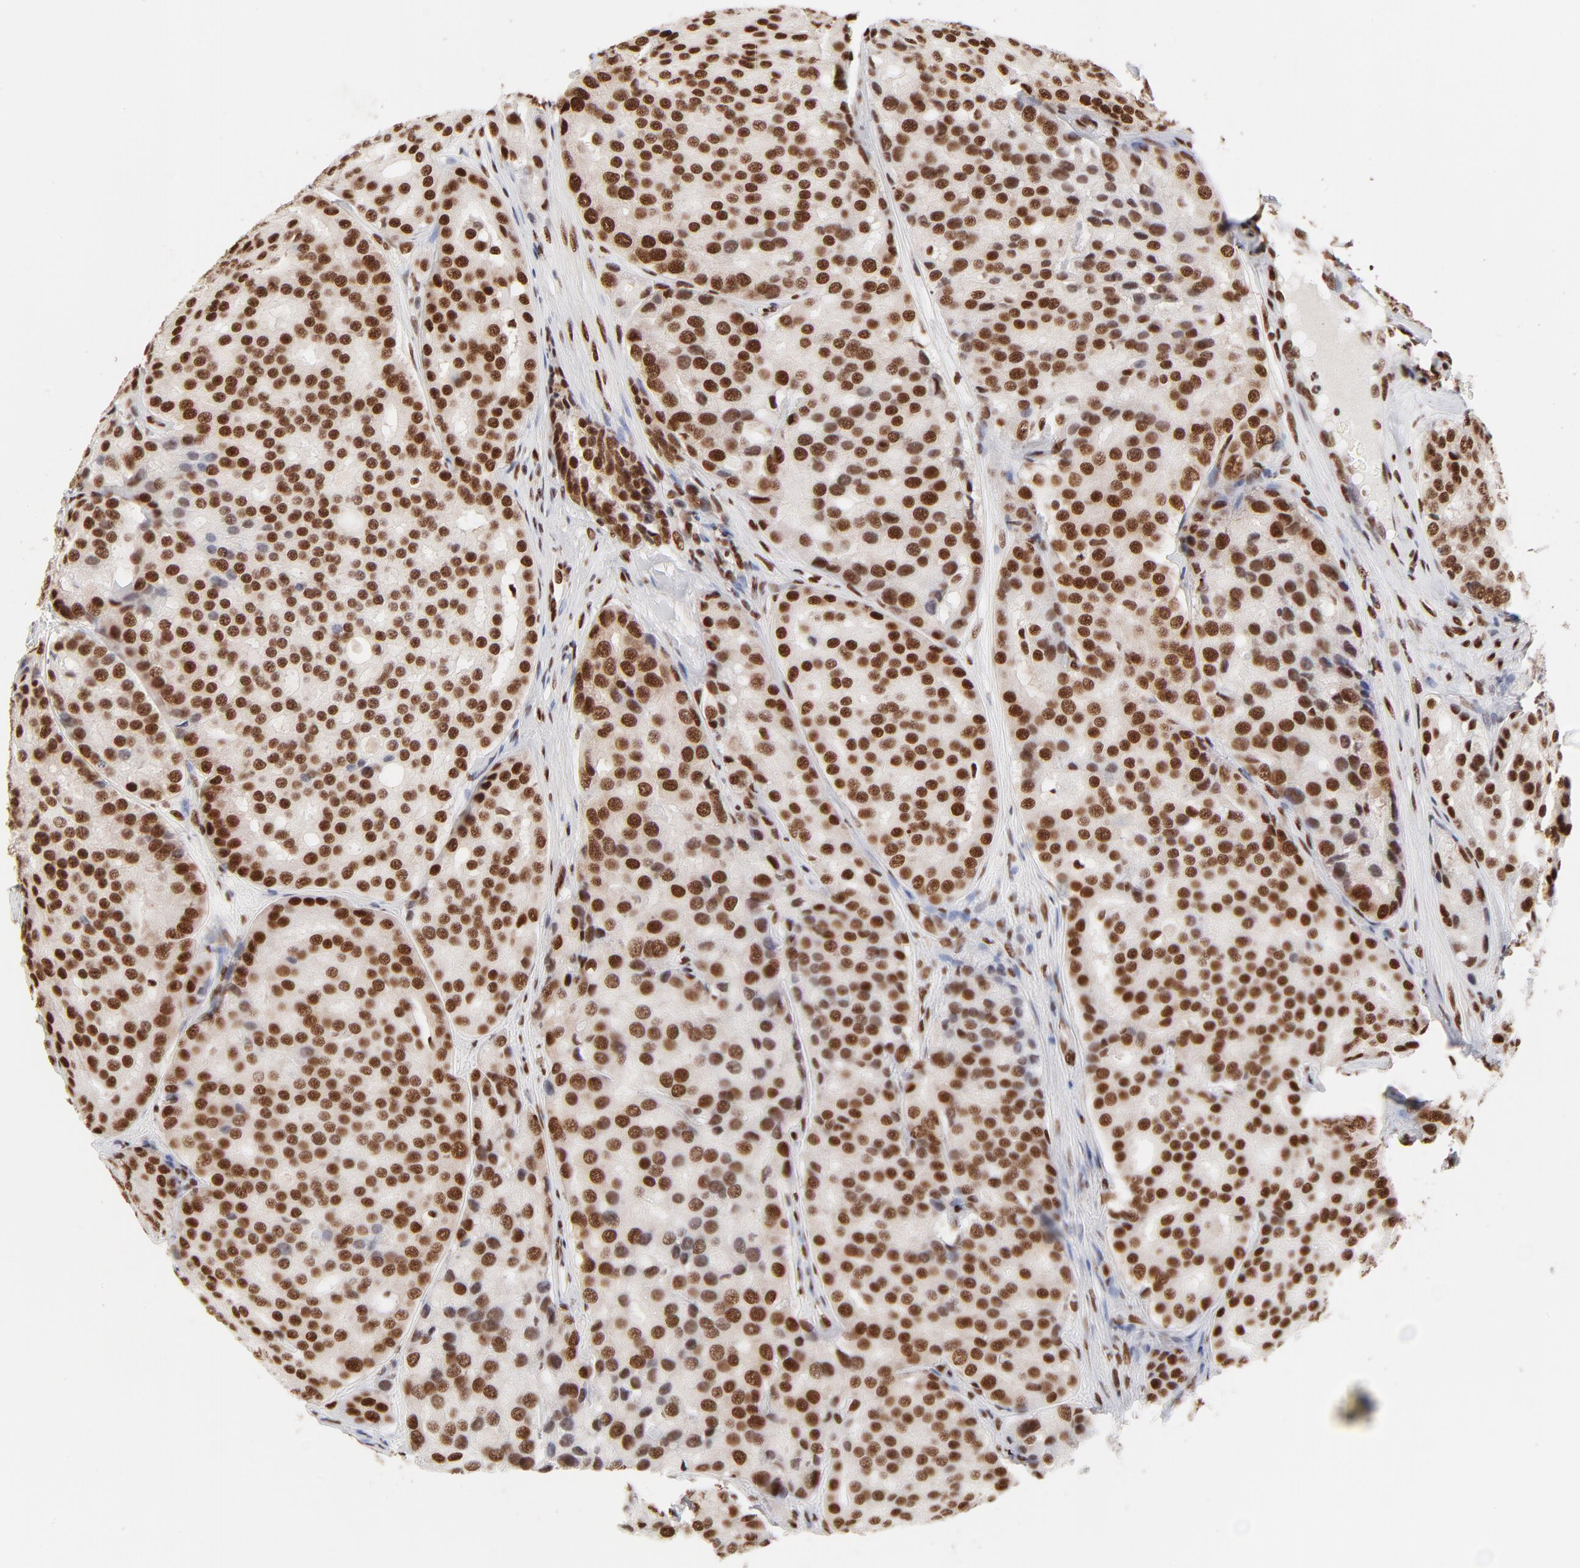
{"staining": {"intensity": "strong", "quantity": ">75%", "location": "nuclear"}, "tissue": "prostate cancer", "cell_type": "Tumor cells", "image_type": "cancer", "snomed": [{"axis": "morphology", "description": "Adenocarcinoma, High grade"}, {"axis": "topography", "description": "Prostate"}], "caption": "About >75% of tumor cells in prostate cancer reveal strong nuclear protein positivity as visualized by brown immunohistochemical staining.", "gene": "TARDBP", "patient": {"sex": "male", "age": 64}}